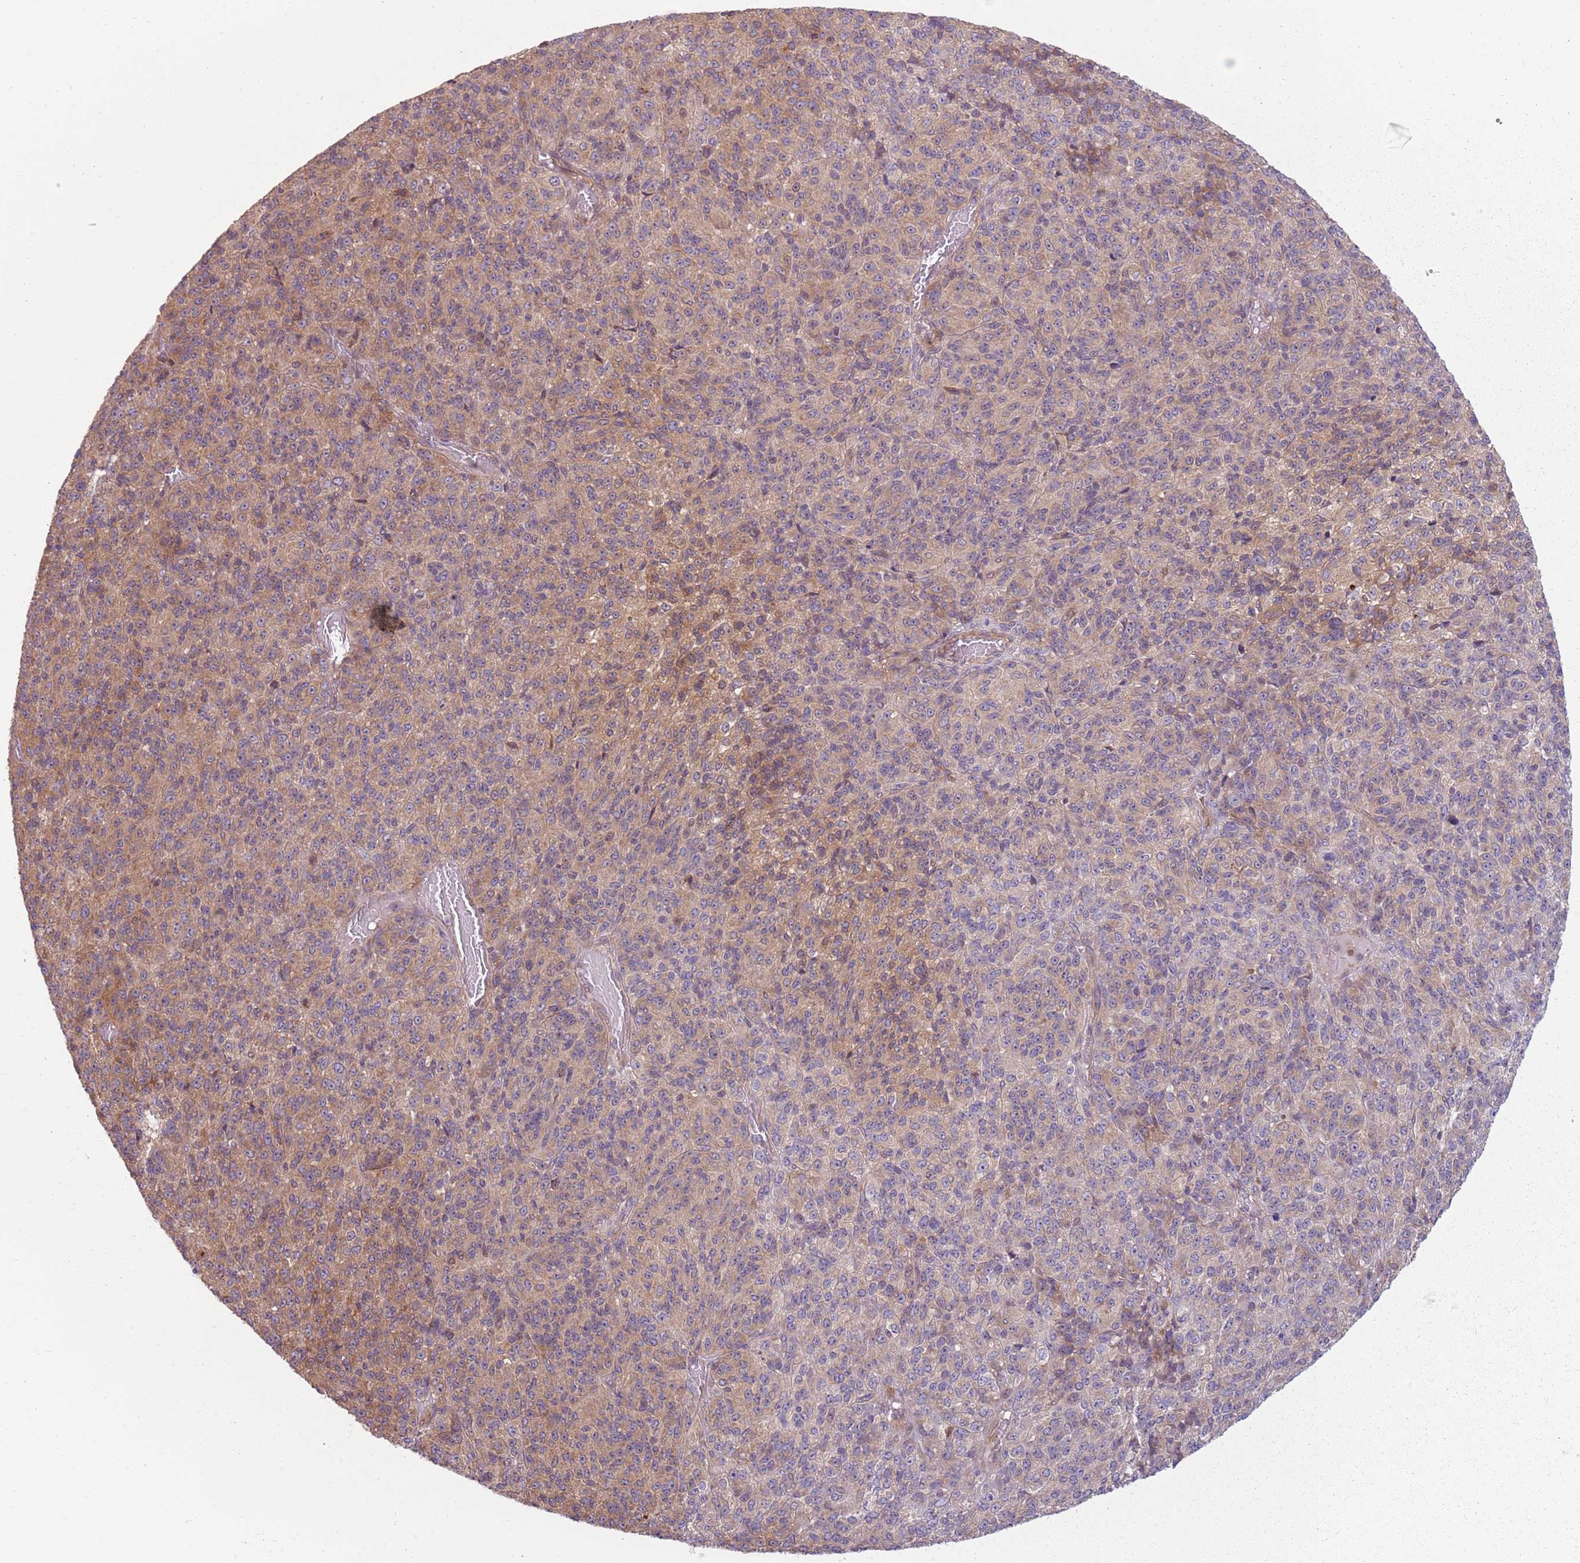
{"staining": {"intensity": "moderate", "quantity": ">75%", "location": "cytoplasmic/membranous"}, "tissue": "melanoma", "cell_type": "Tumor cells", "image_type": "cancer", "snomed": [{"axis": "morphology", "description": "Malignant melanoma, Metastatic site"}, {"axis": "topography", "description": "Brain"}], "caption": "The photomicrograph reveals a brown stain indicating the presence of a protein in the cytoplasmic/membranous of tumor cells in malignant melanoma (metastatic site).", "gene": "RPL21", "patient": {"sex": "female", "age": 56}}